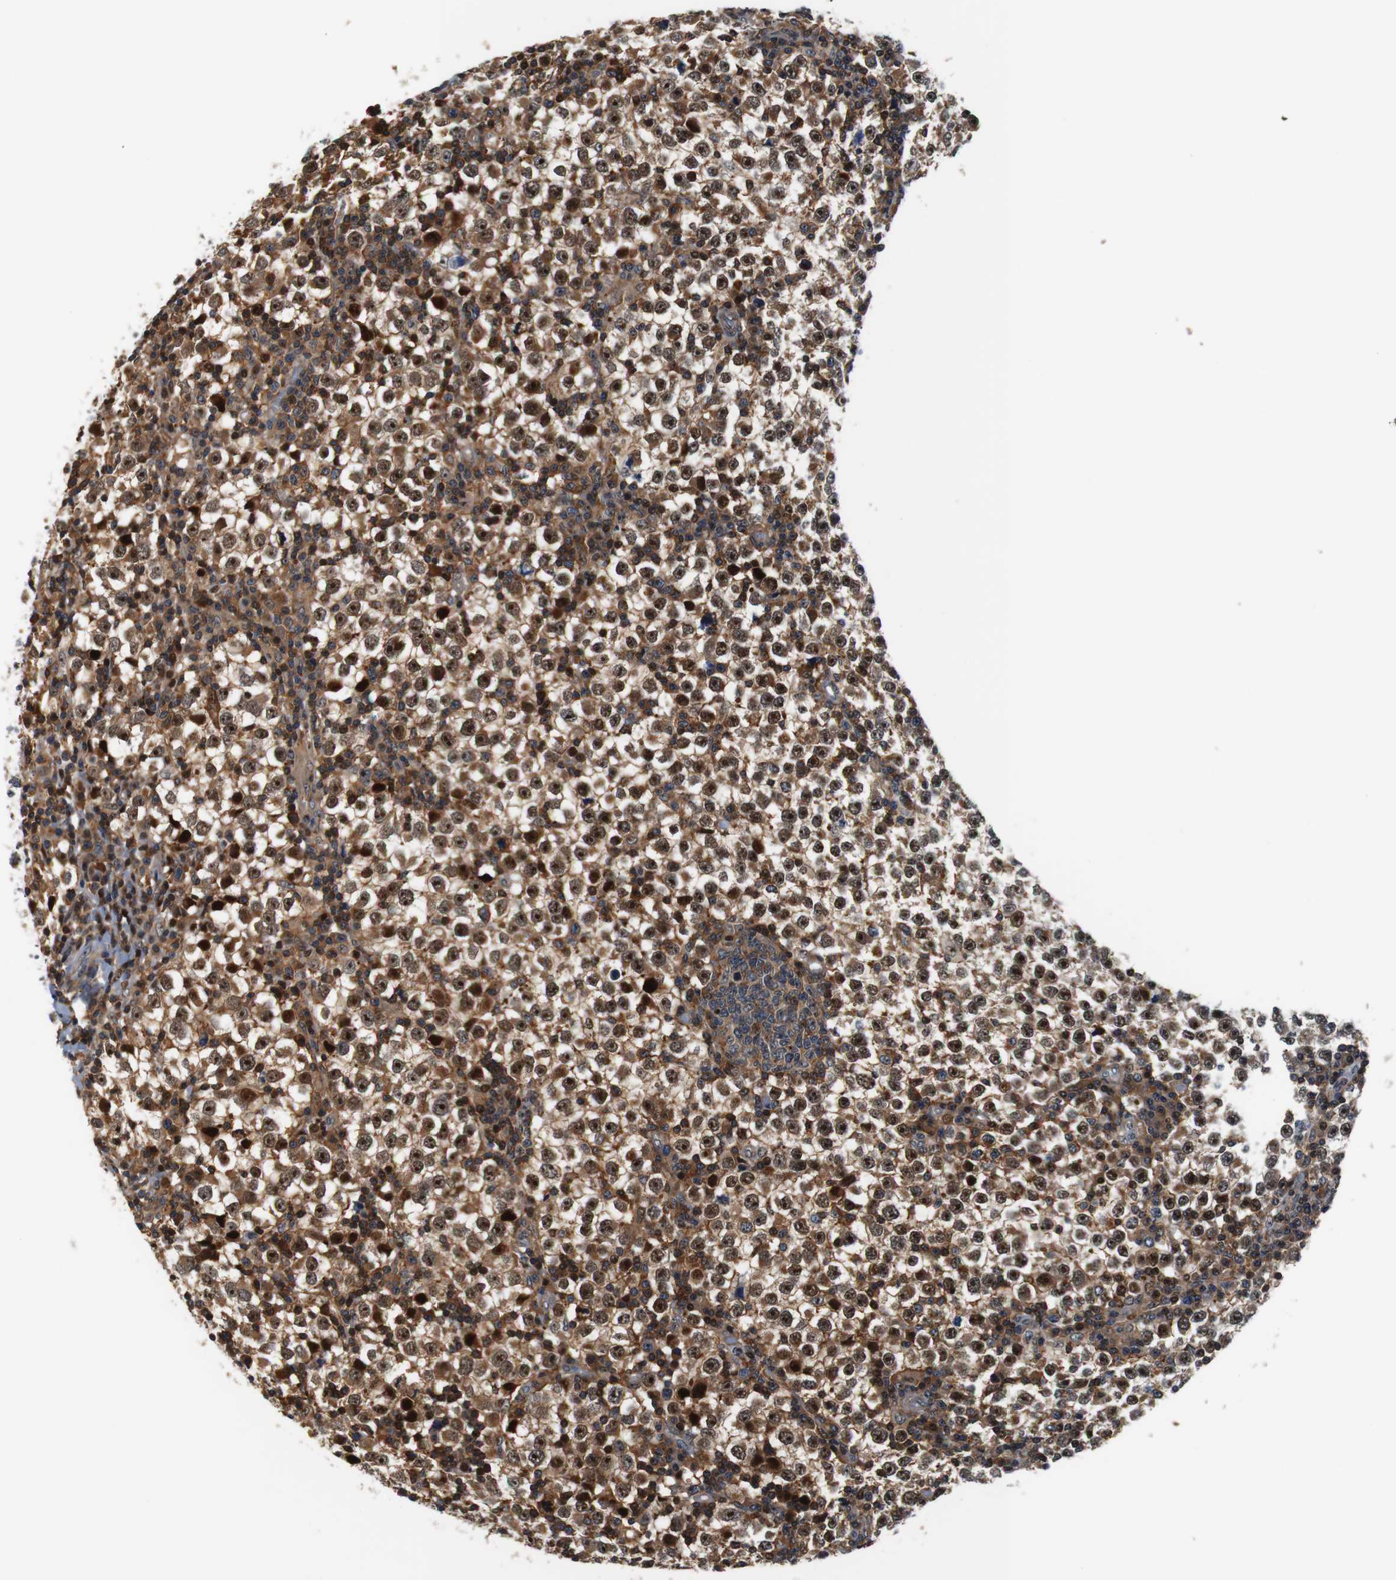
{"staining": {"intensity": "strong", "quantity": ">75%", "location": "cytoplasmic/membranous,nuclear"}, "tissue": "testis cancer", "cell_type": "Tumor cells", "image_type": "cancer", "snomed": [{"axis": "morphology", "description": "Seminoma, NOS"}, {"axis": "topography", "description": "Testis"}], "caption": "Immunohistochemical staining of human seminoma (testis) reveals high levels of strong cytoplasmic/membranous and nuclear staining in about >75% of tumor cells.", "gene": "LRP4", "patient": {"sex": "male", "age": 65}}